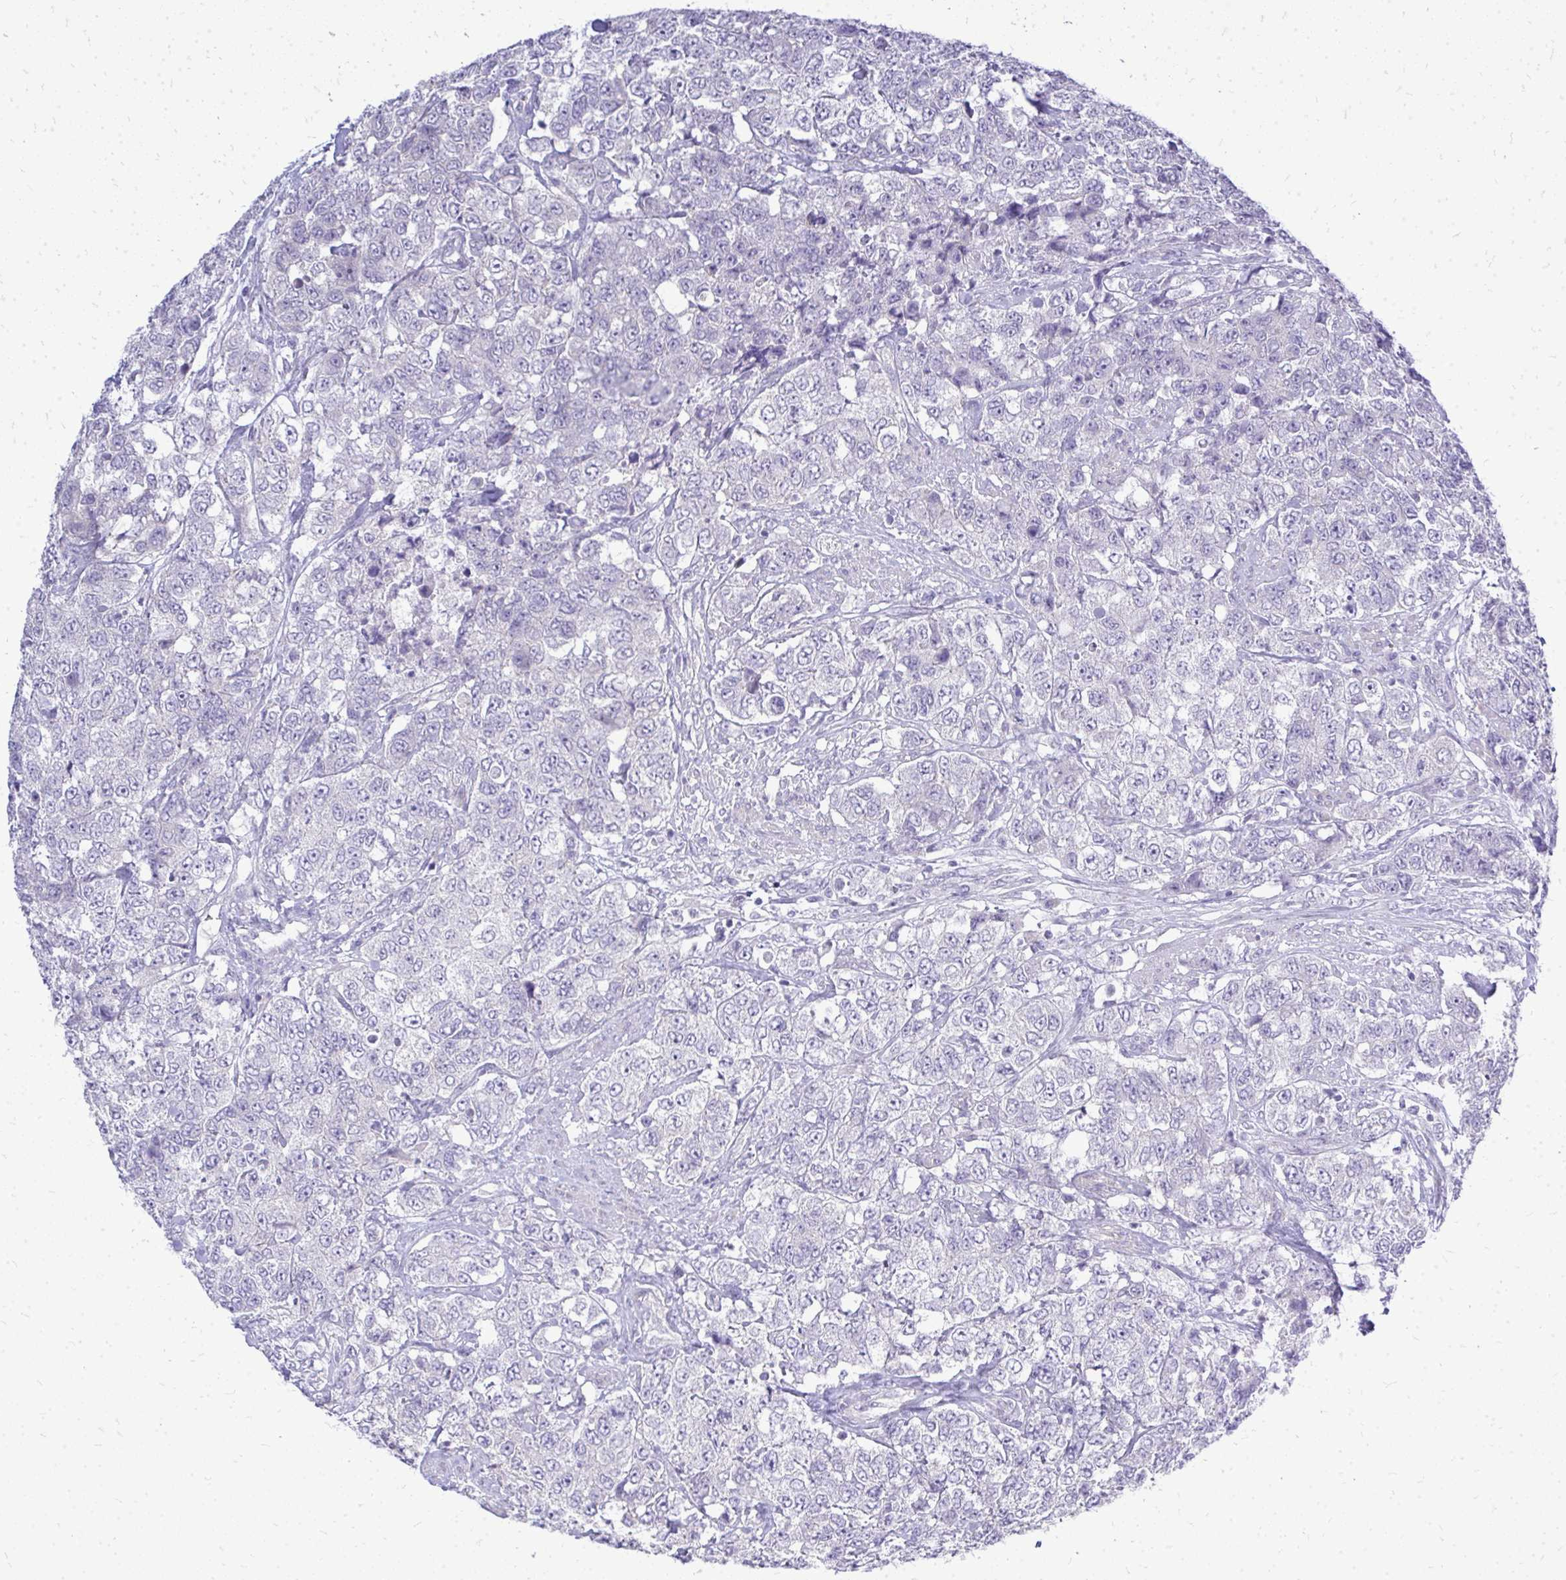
{"staining": {"intensity": "negative", "quantity": "none", "location": "none"}, "tissue": "urothelial cancer", "cell_type": "Tumor cells", "image_type": "cancer", "snomed": [{"axis": "morphology", "description": "Urothelial carcinoma, High grade"}, {"axis": "topography", "description": "Urinary bladder"}], "caption": "Tumor cells are negative for protein expression in human high-grade urothelial carcinoma. (DAB (3,3'-diaminobenzidine) immunohistochemistry (IHC), high magnification).", "gene": "OR8D1", "patient": {"sex": "female", "age": 78}}